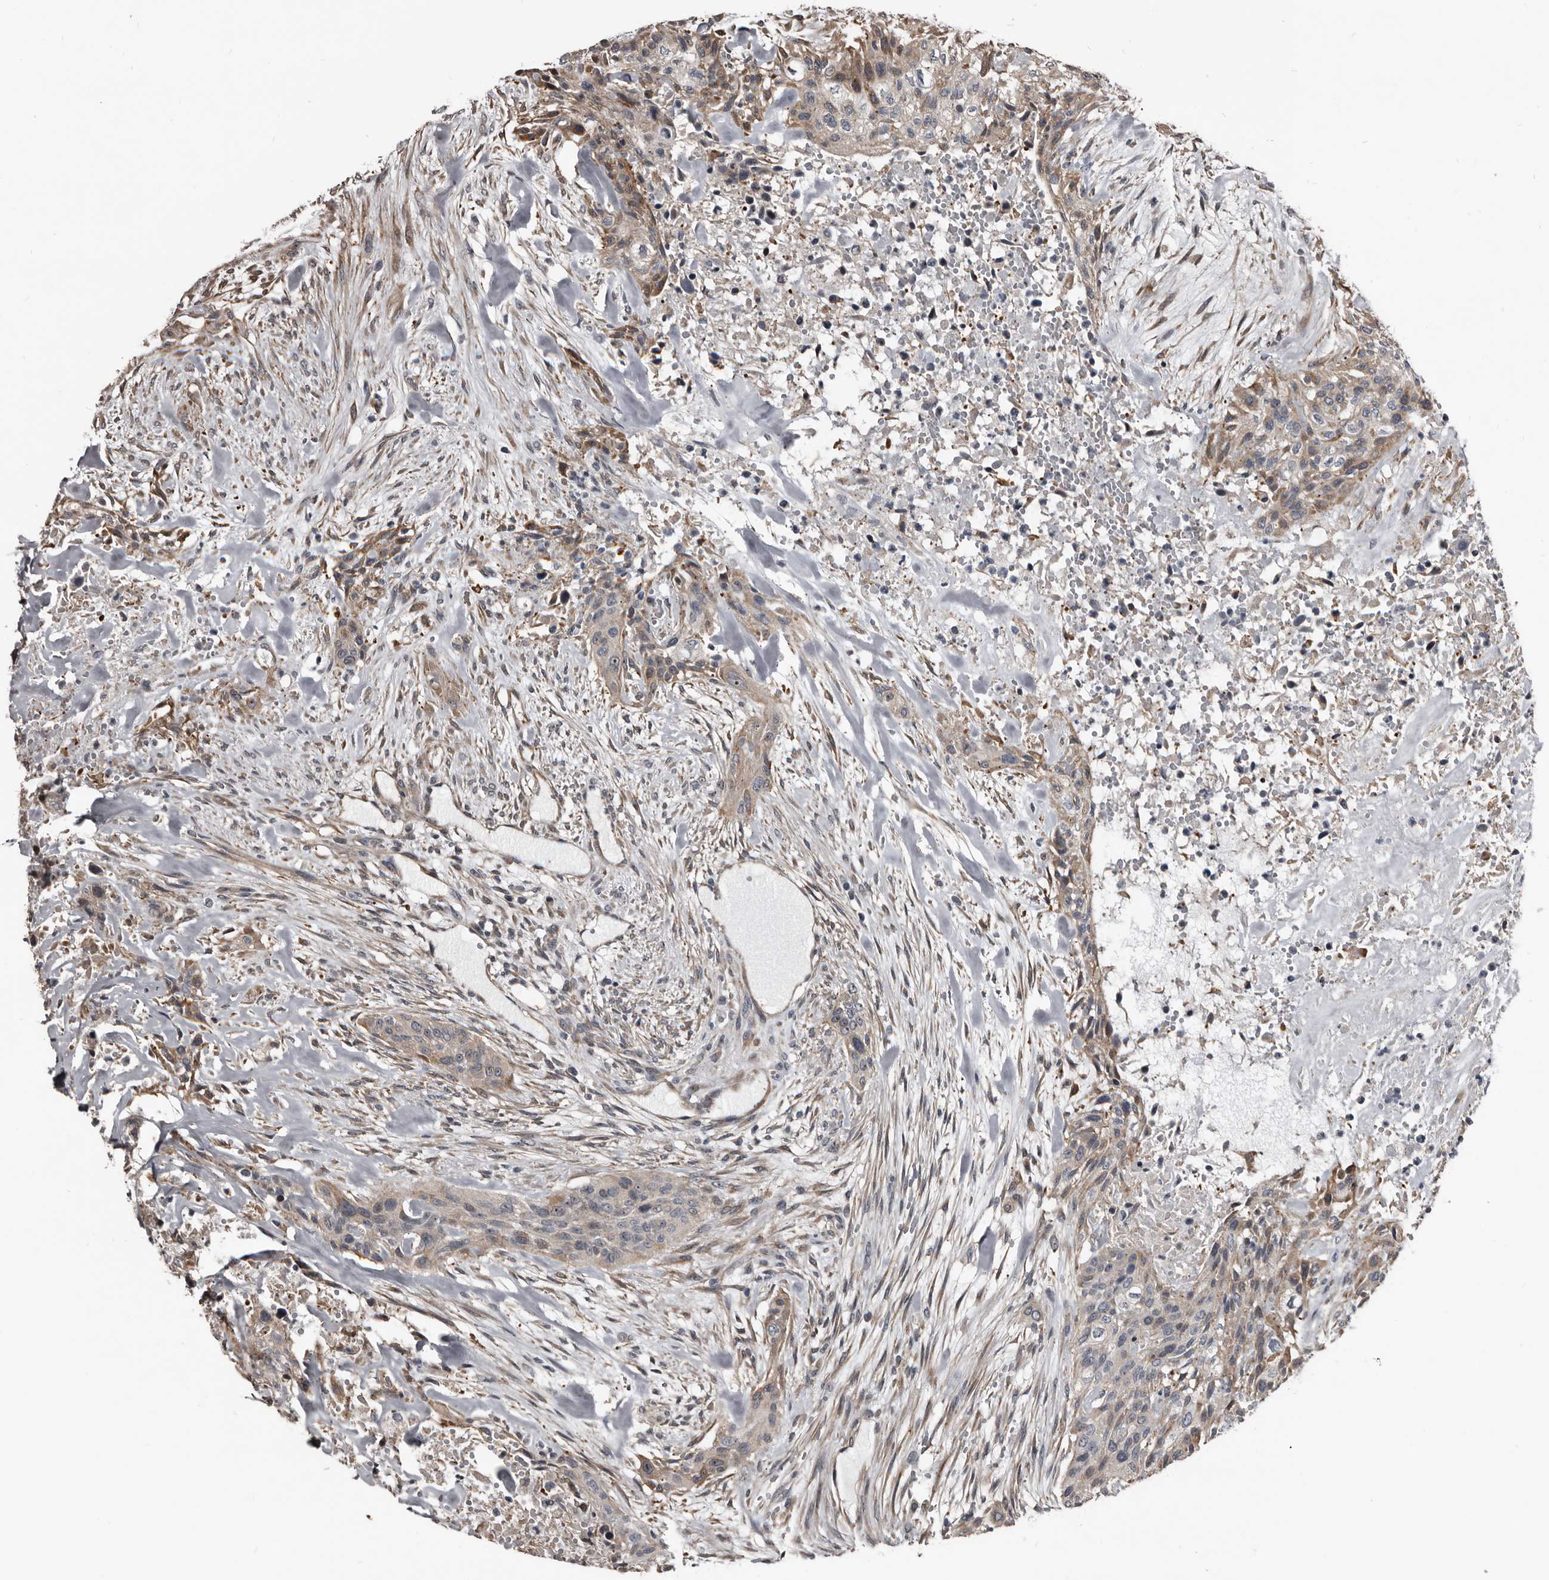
{"staining": {"intensity": "weak", "quantity": "25%-75%", "location": "cytoplasmic/membranous"}, "tissue": "urothelial cancer", "cell_type": "Tumor cells", "image_type": "cancer", "snomed": [{"axis": "morphology", "description": "Urothelial carcinoma, High grade"}, {"axis": "topography", "description": "Urinary bladder"}], "caption": "A brown stain highlights weak cytoplasmic/membranous positivity of a protein in human urothelial cancer tumor cells.", "gene": "DHPS", "patient": {"sex": "male", "age": 35}}